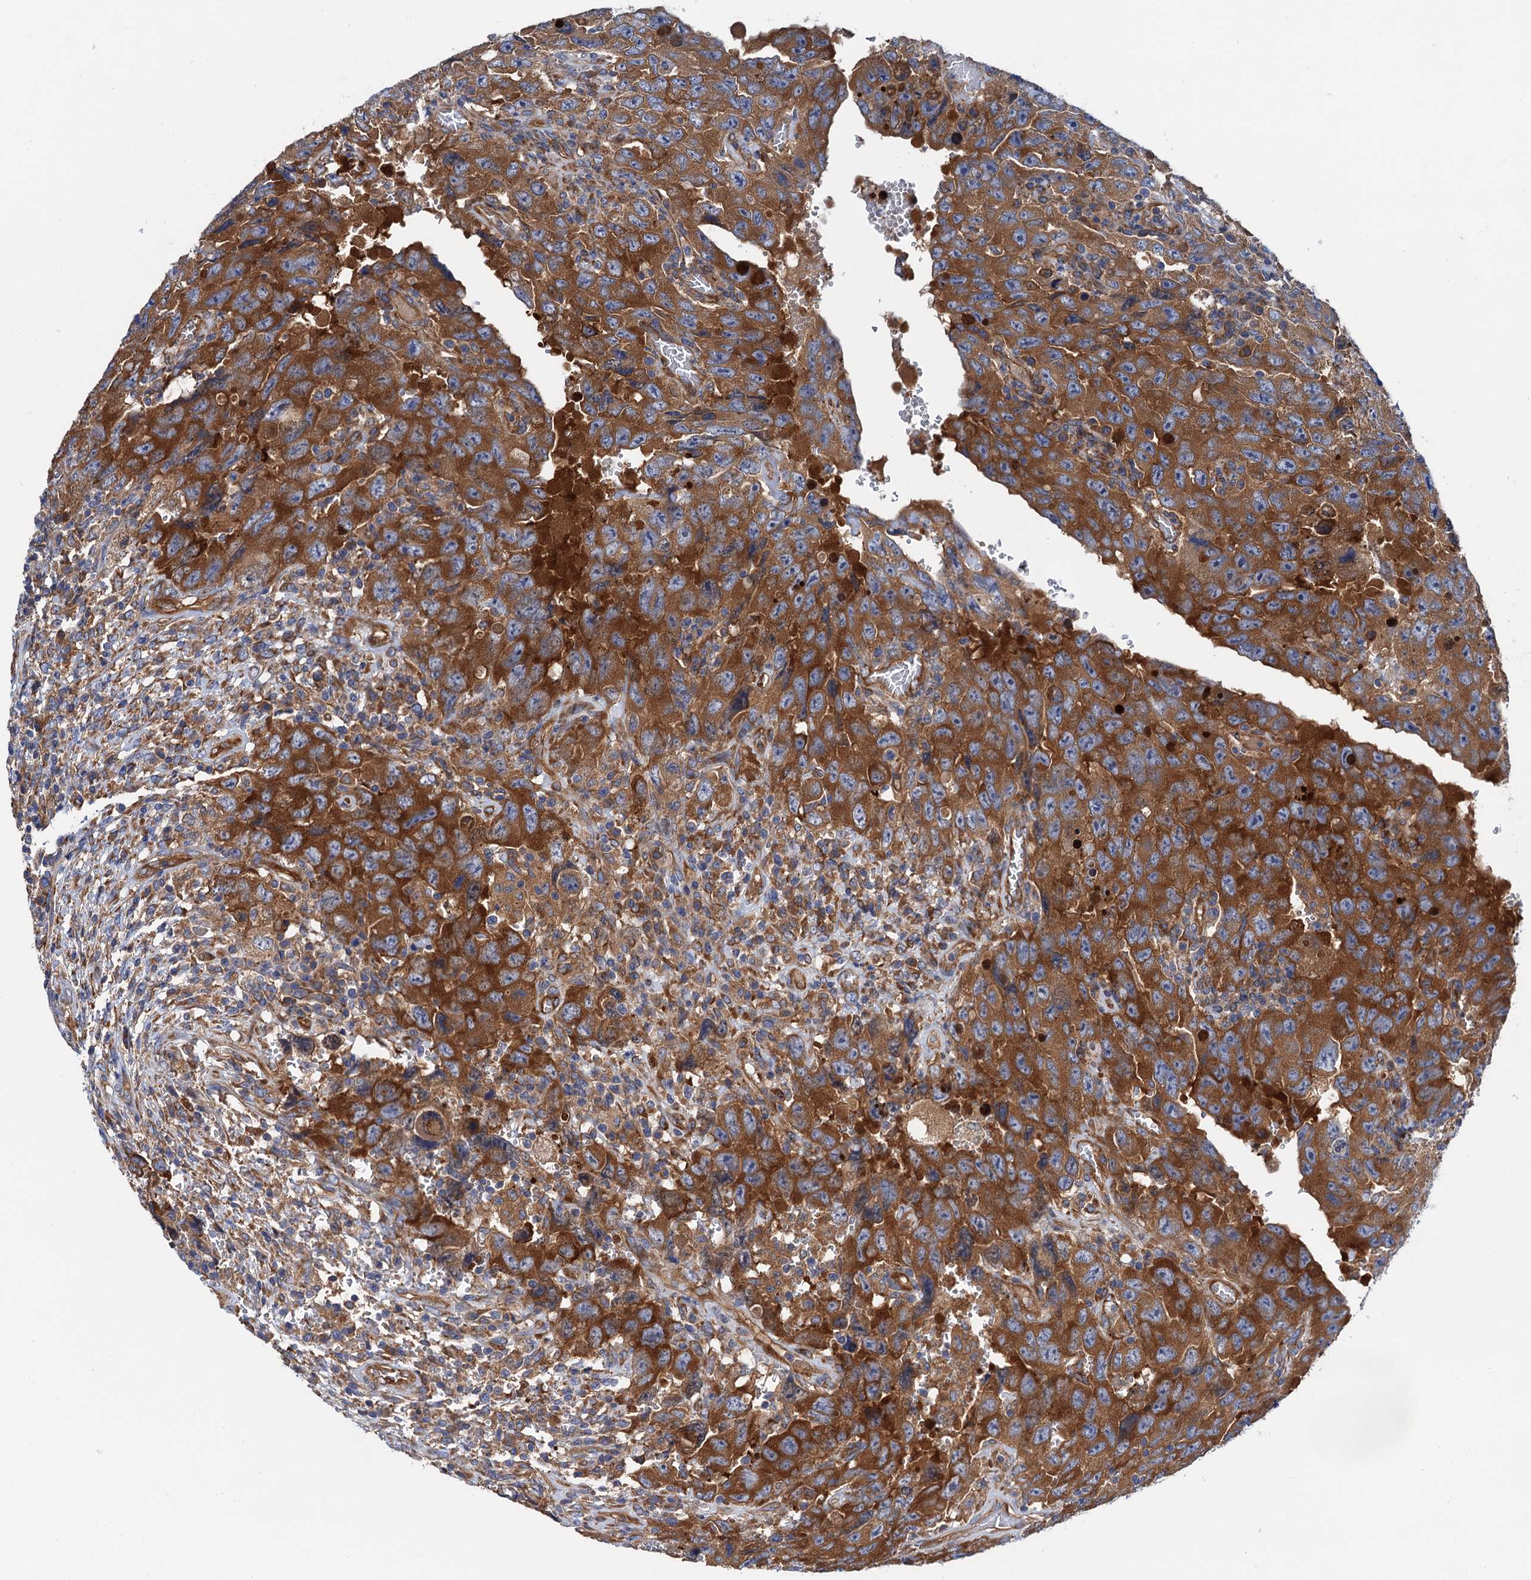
{"staining": {"intensity": "strong", "quantity": ">75%", "location": "cytoplasmic/membranous"}, "tissue": "testis cancer", "cell_type": "Tumor cells", "image_type": "cancer", "snomed": [{"axis": "morphology", "description": "Carcinoma, Embryonal, NOS"}, {"axis": "topography", "description": "Testis"}], "caption": "Strong cytoplasmic/membranous expression is appreciated in approximately >75% of tumor cells in testis embryonal carcinoma. (Stains: DAB in brown, nuclei in blue, Microscopy: brightfield microscopy at high magnification).", "gene": "MRPL48", "patient": {"sex": "male", "age": 26}}